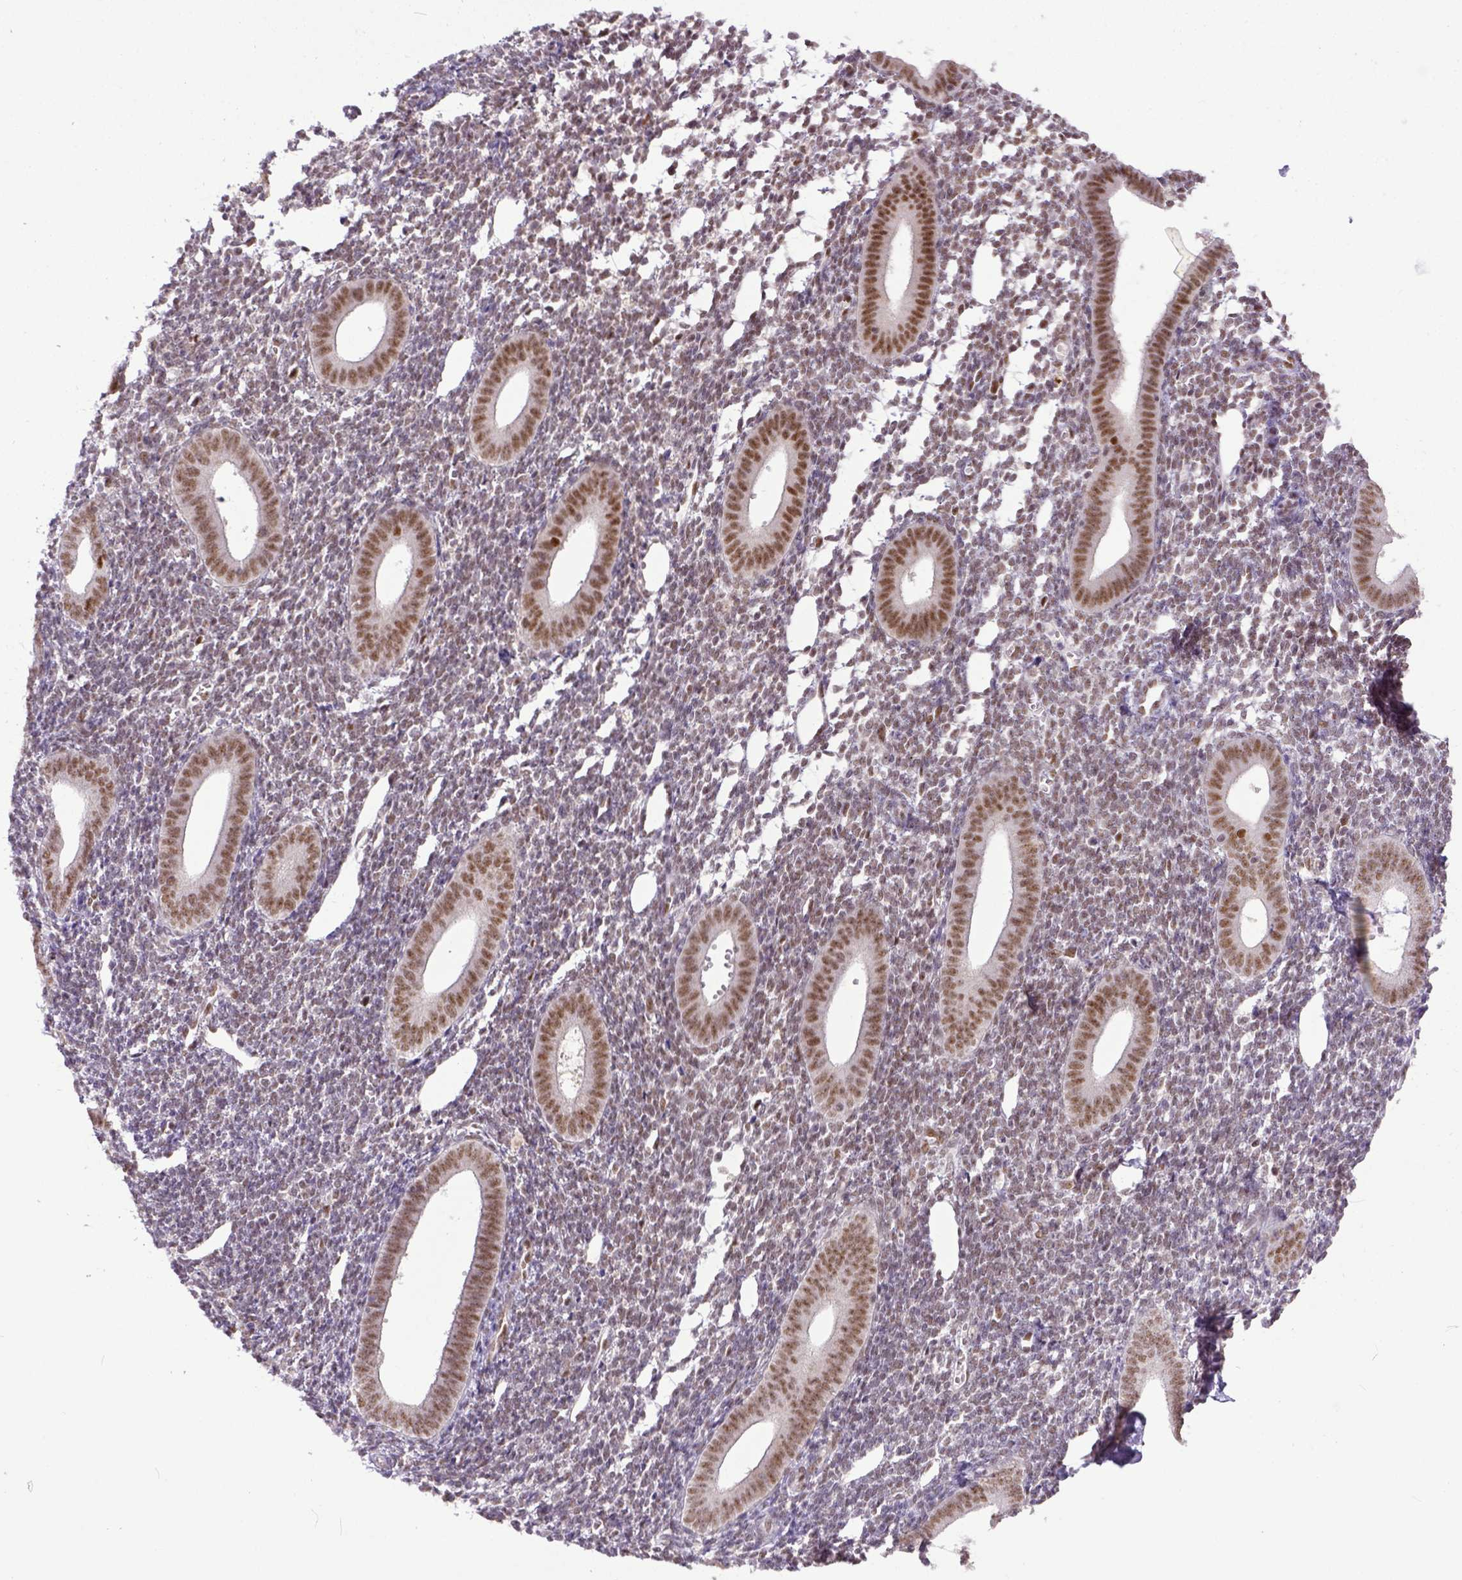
{"staining": {"intensity": "weak", "quantity": ">75%", "location": "nuclear"}, "tissue": "endometrium", "cell_type": "Cells in endometrial stroma", "image_type": "normal", "snomed": [{"axis": "morphology", "description": "Normal tissue, NOS"}, {"axis": "topography", "description": "Endometrium"}], "caption": "Protein analysis of unremarkable endometrium displays weak nuclear staining in about >75% of cells in endometrial stroma.", "gene": "ERCC1", "patient": {"sex": "female", "age": 25}}